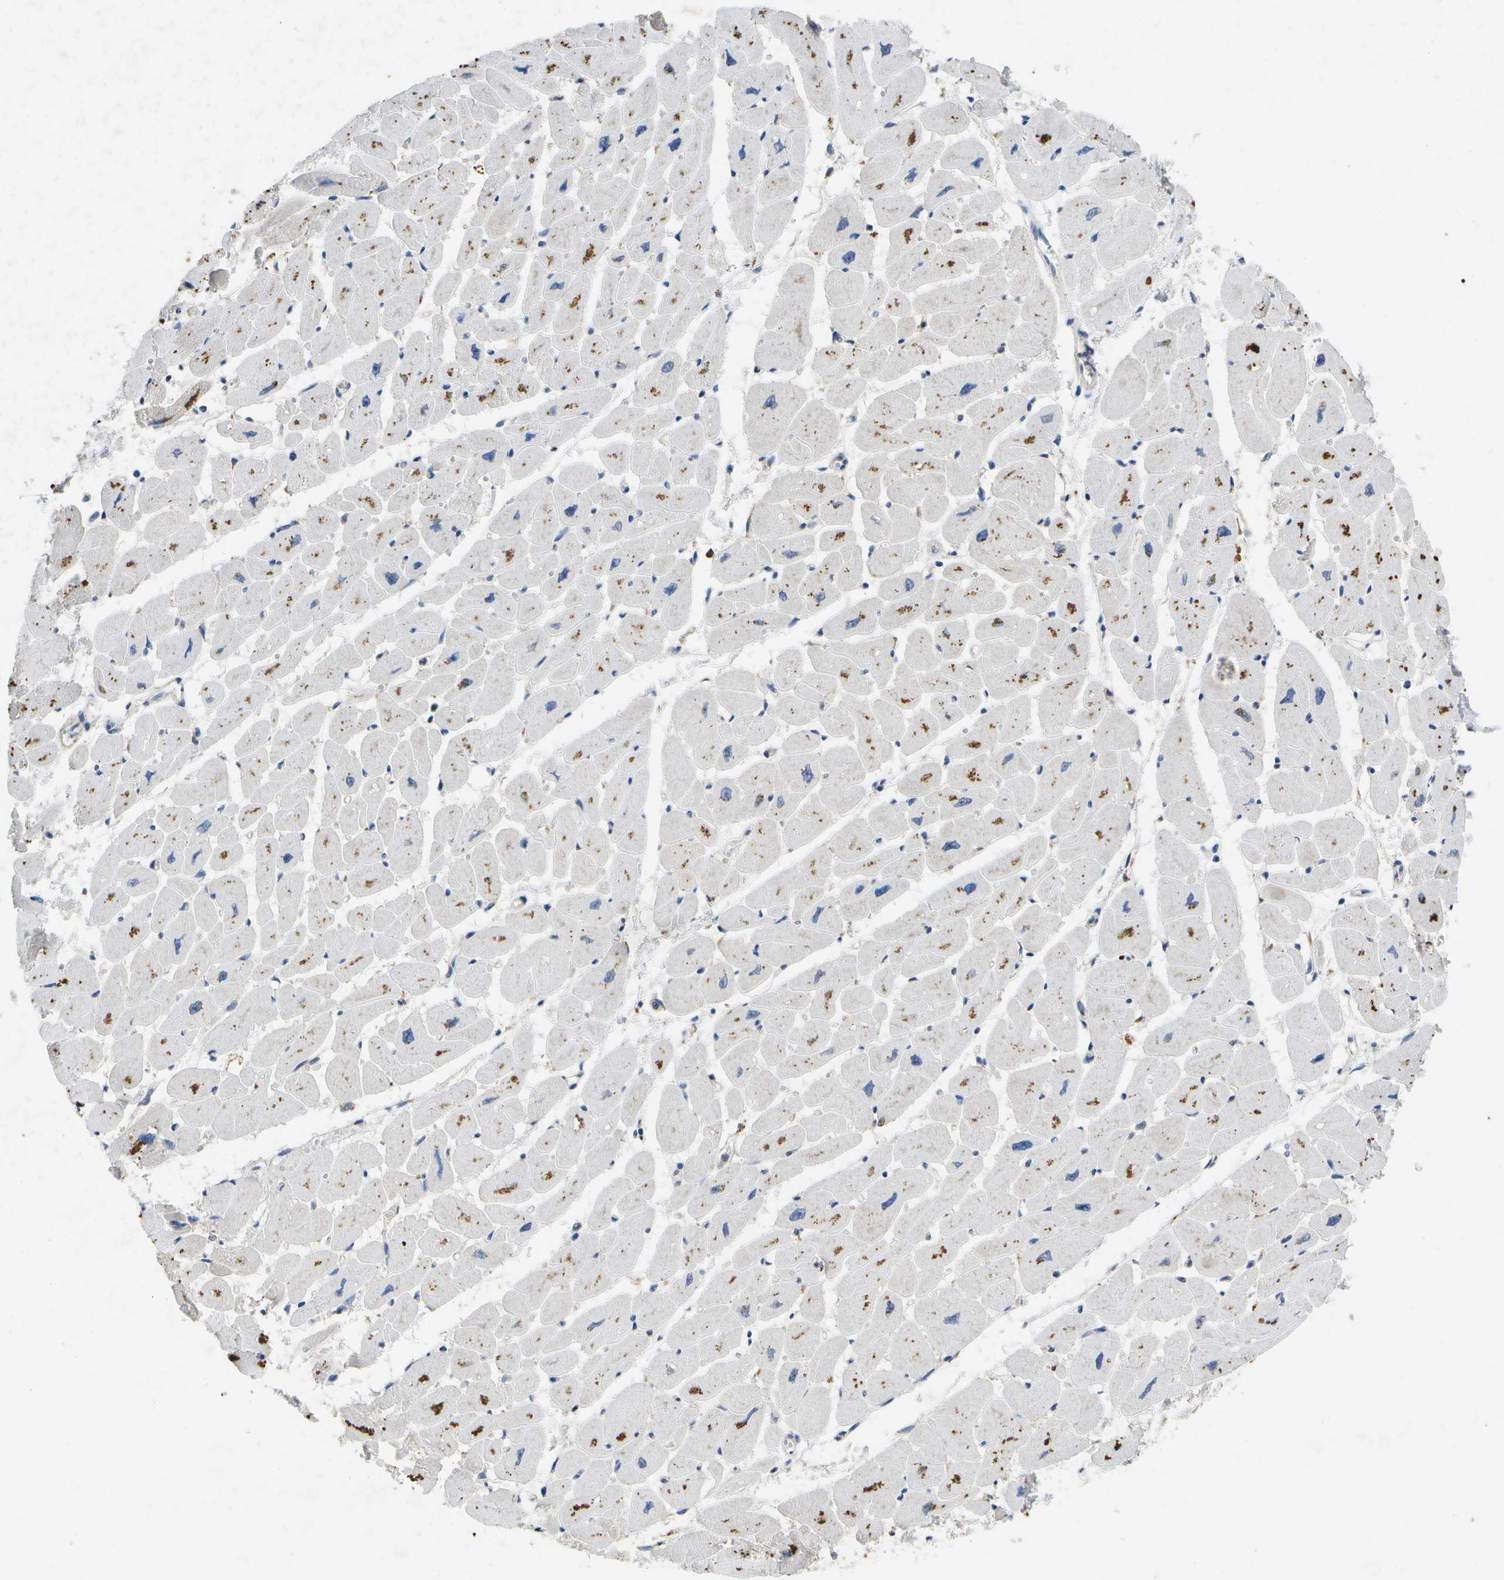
{"staining": {"intensity": "moderate", "quantity": "25%-75%", "location": "cytoplasmic/membranous"}, "tissue": "heart muscle", "cell_type": "Cardiomyocytes", "image_type": "normal", "snomed": [{"axis": "morphology", "description": "Normal tissue, NOS"}, {"axis": "topography", "description": "Heart"}], "caption": "A micrograph of heart muscle stained for a protein reveals moderate cytoplasmic/membranous brown staining in cardiomyocytes. Nuclei are stained in blue.", "gene": "KDELR1", "patient": {"sex": "female", "age": 54}}